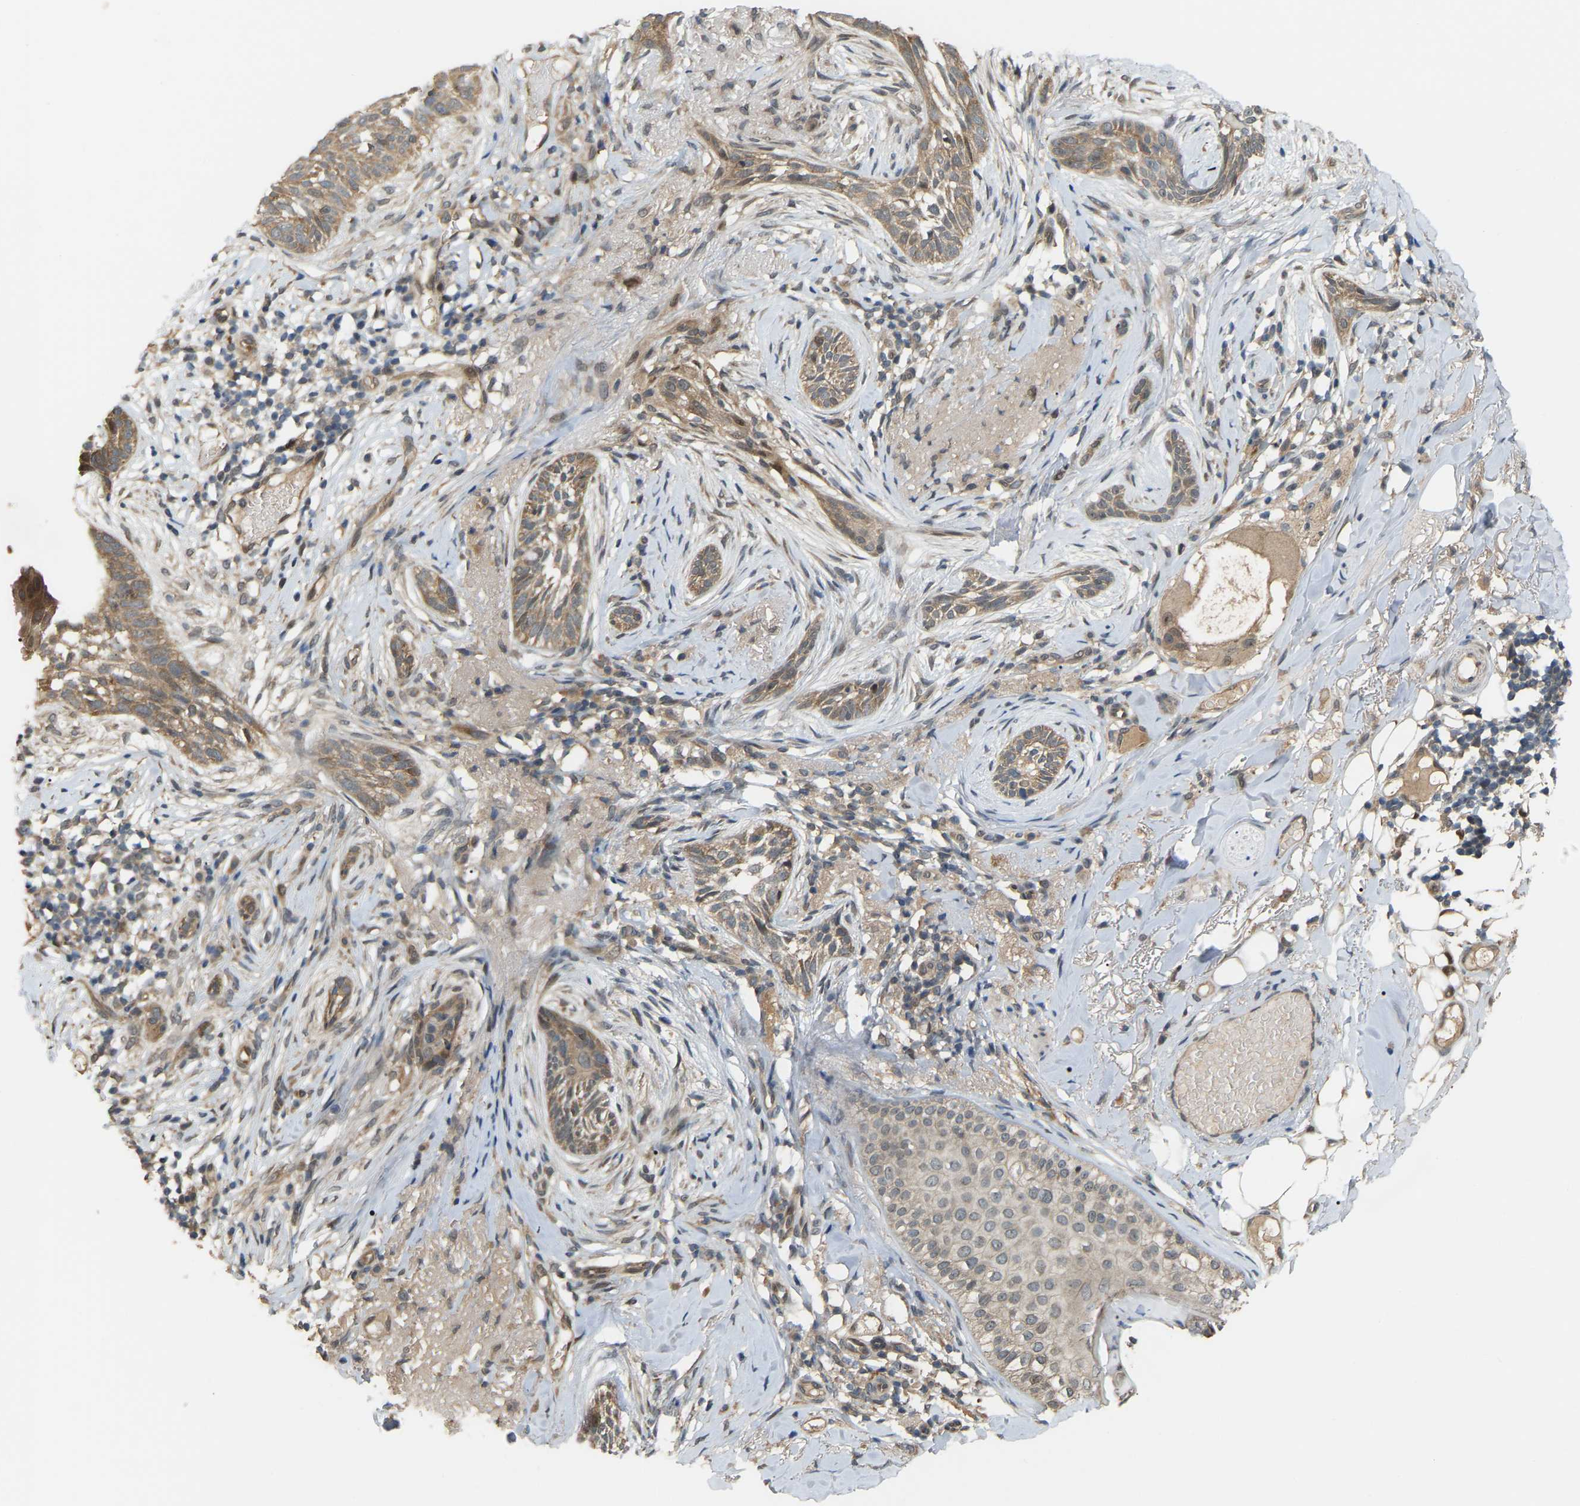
{"staining": {"intensity": "moderate", "quantity": ">75%", "location": "cytoplasmic/membranous"}, "tissue": "skin cancer", "cell_type": "Tumor cells", "image_type": "cancer", "snomed": [{"axis": "morphology", "description": "Basal cell carcinoma"}, {"axis": "topography", "description": "Skin"}], "caption": "Moderate cytoplasmic/membranous staining is appreciated in about >75% of tumor cells in basal cell carcinoma (skin). (IHC, brightfield microscopy, high magnification).", "gene": "CROT", "patient": {"sex": "female", "age": 88}}